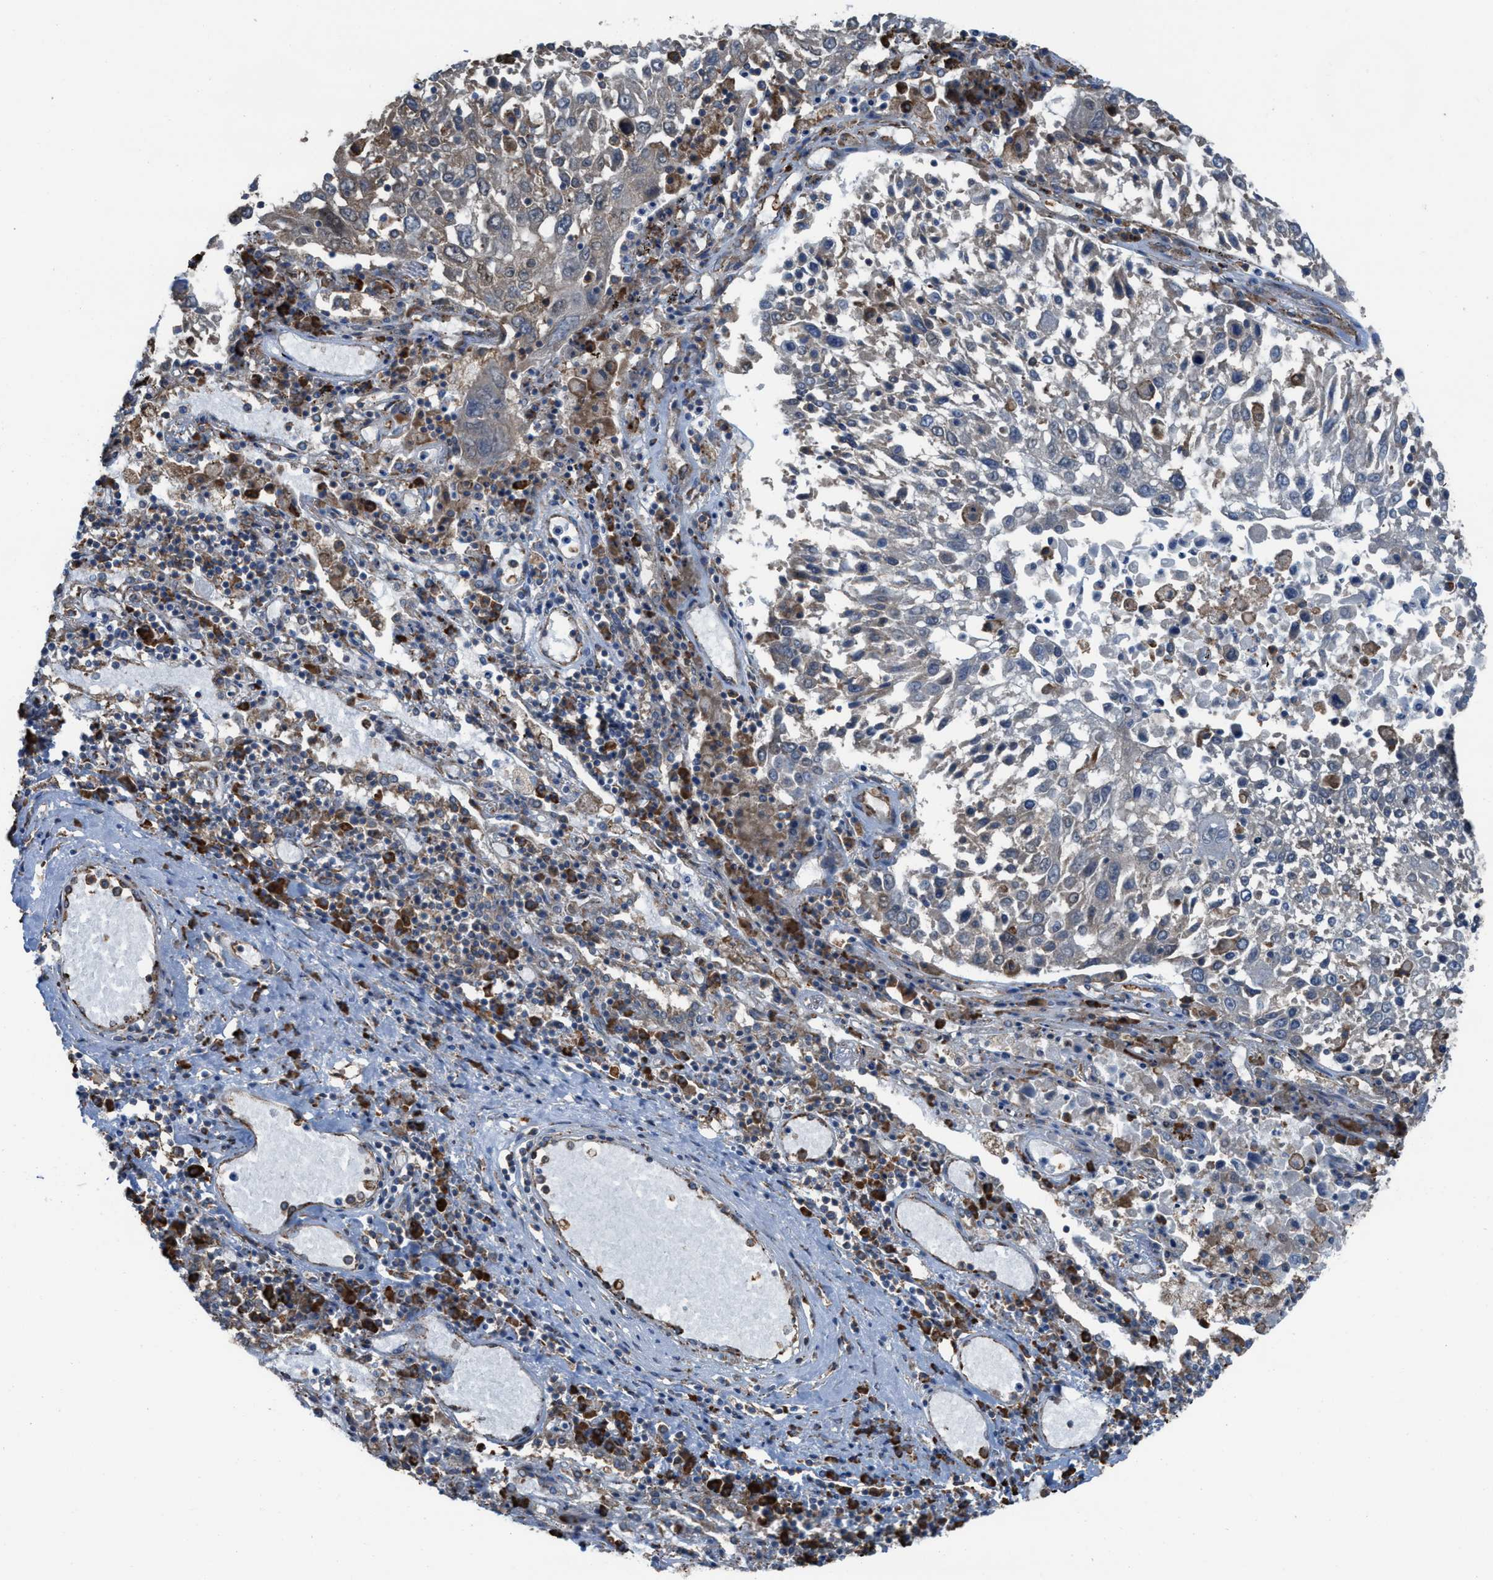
{"staining": {"intensity": "negative", "quantity": "none", "location": "none"}, "tissue": "lung cancer", "cell_type": "Tumor cells", "image_type": "cancer", "snomed": [{"axis": "morphology", "description": "Squamous cell carcinoma, NOS"}, {"axis": "topography", "description": "Lung"}], "caption": "Immunohistochemistry (IHC) of human lung cancer exhibits no staining in tumor cells.", "gene": "PLAA", "patient": {"sex": "male", "age": 65}}